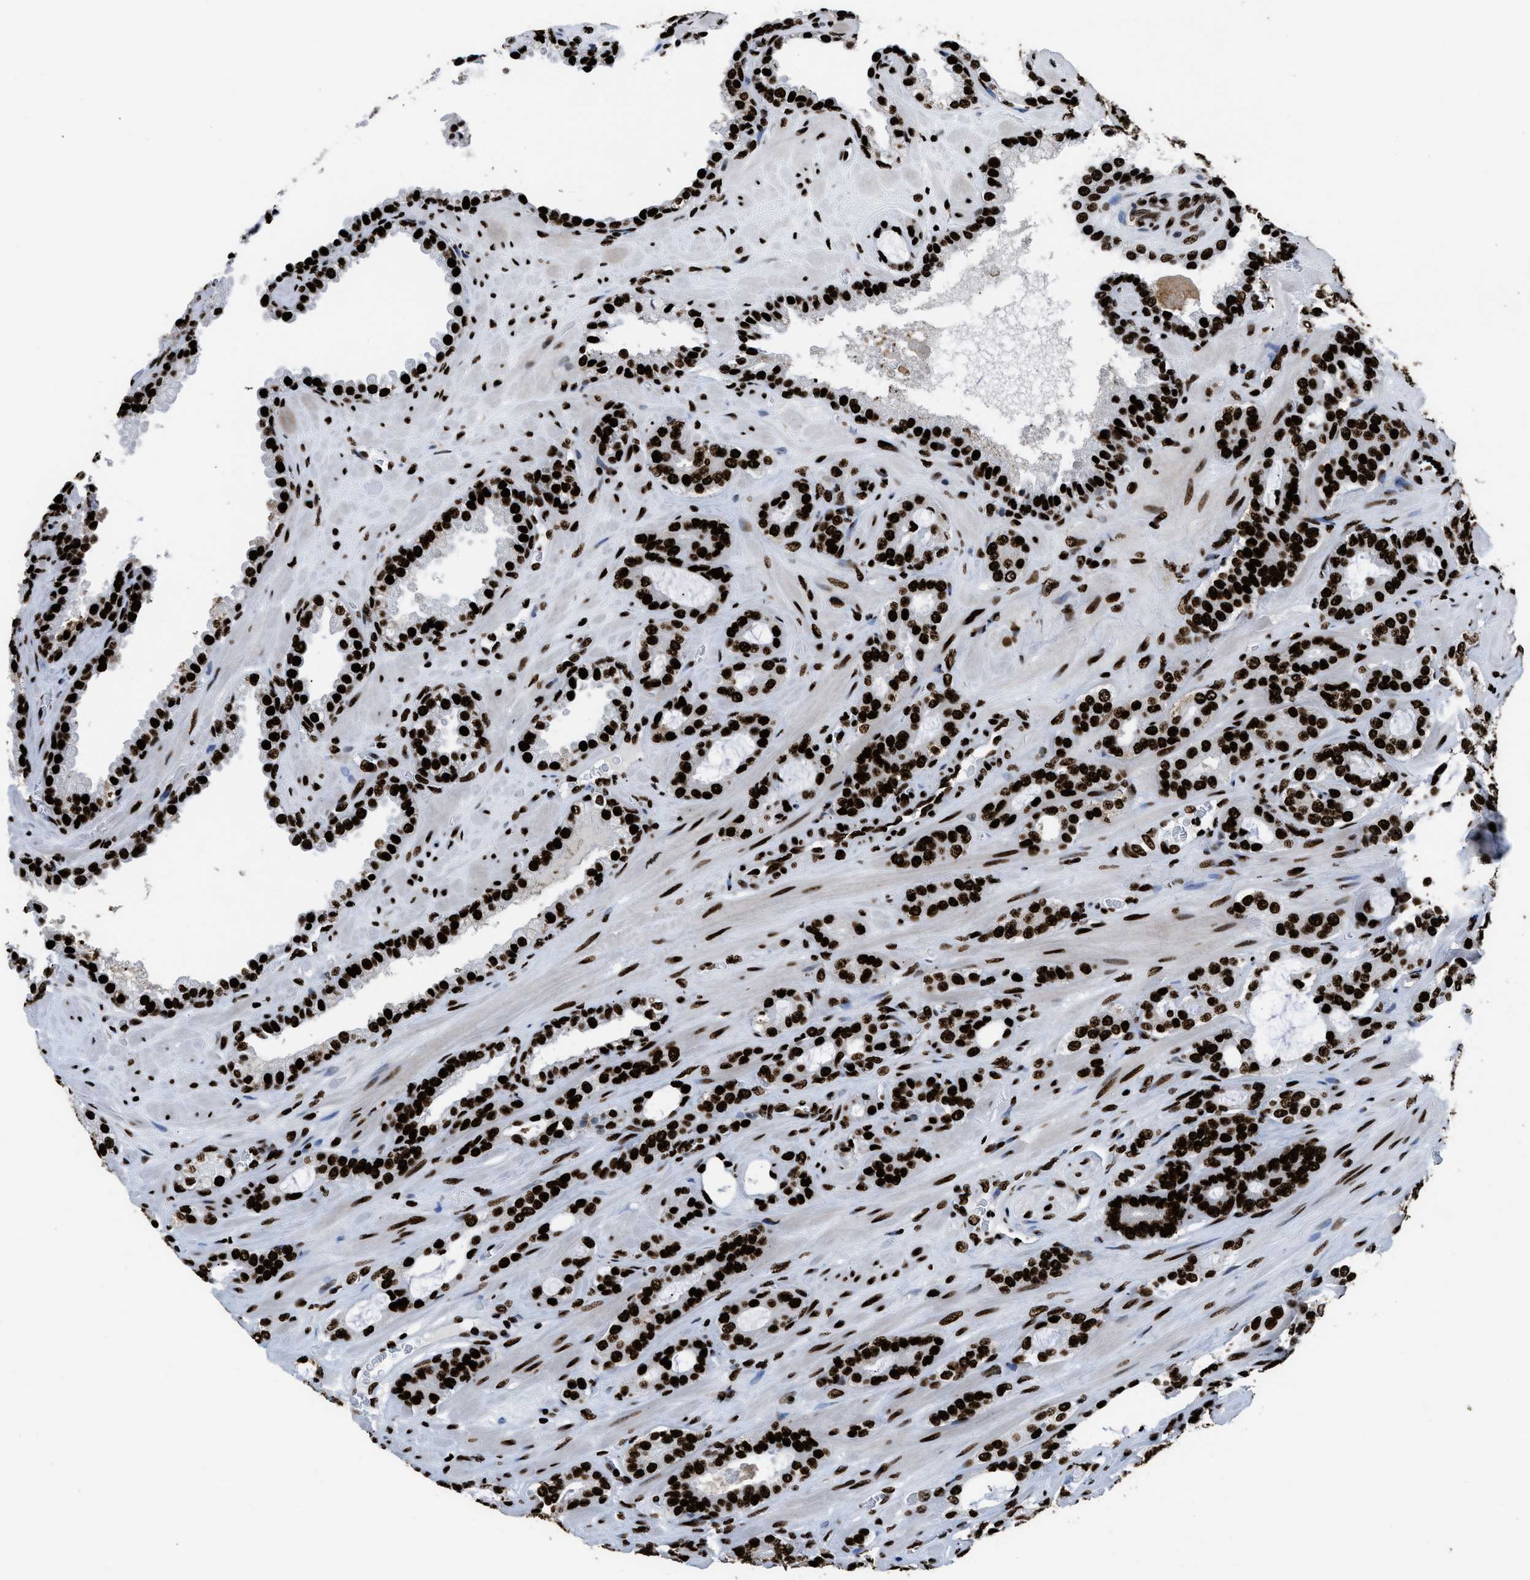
{"staining": {"intensity": "strong", "quantity": ">75%", "location": "nuclear"}, "tissue": "prostate cancer", "cell_type": "Tumor cells", "image_type": "cancer", "snomed": [{"axis": "morphology", "description": "Adenocarcinoma, Low grade"}, {"axis": "topography", "description": "Prostate"}], "caption": "Immunohistochemistry photomicrograph of prostate cancer (low-grade adenocarcinoma) stained for a protein (brown), which displays high levels of strong nuclear positivity in approximately >75% of tumor cells.", "gene": "HNRNPM", "patient": {"sex": "male", "age": 63}}